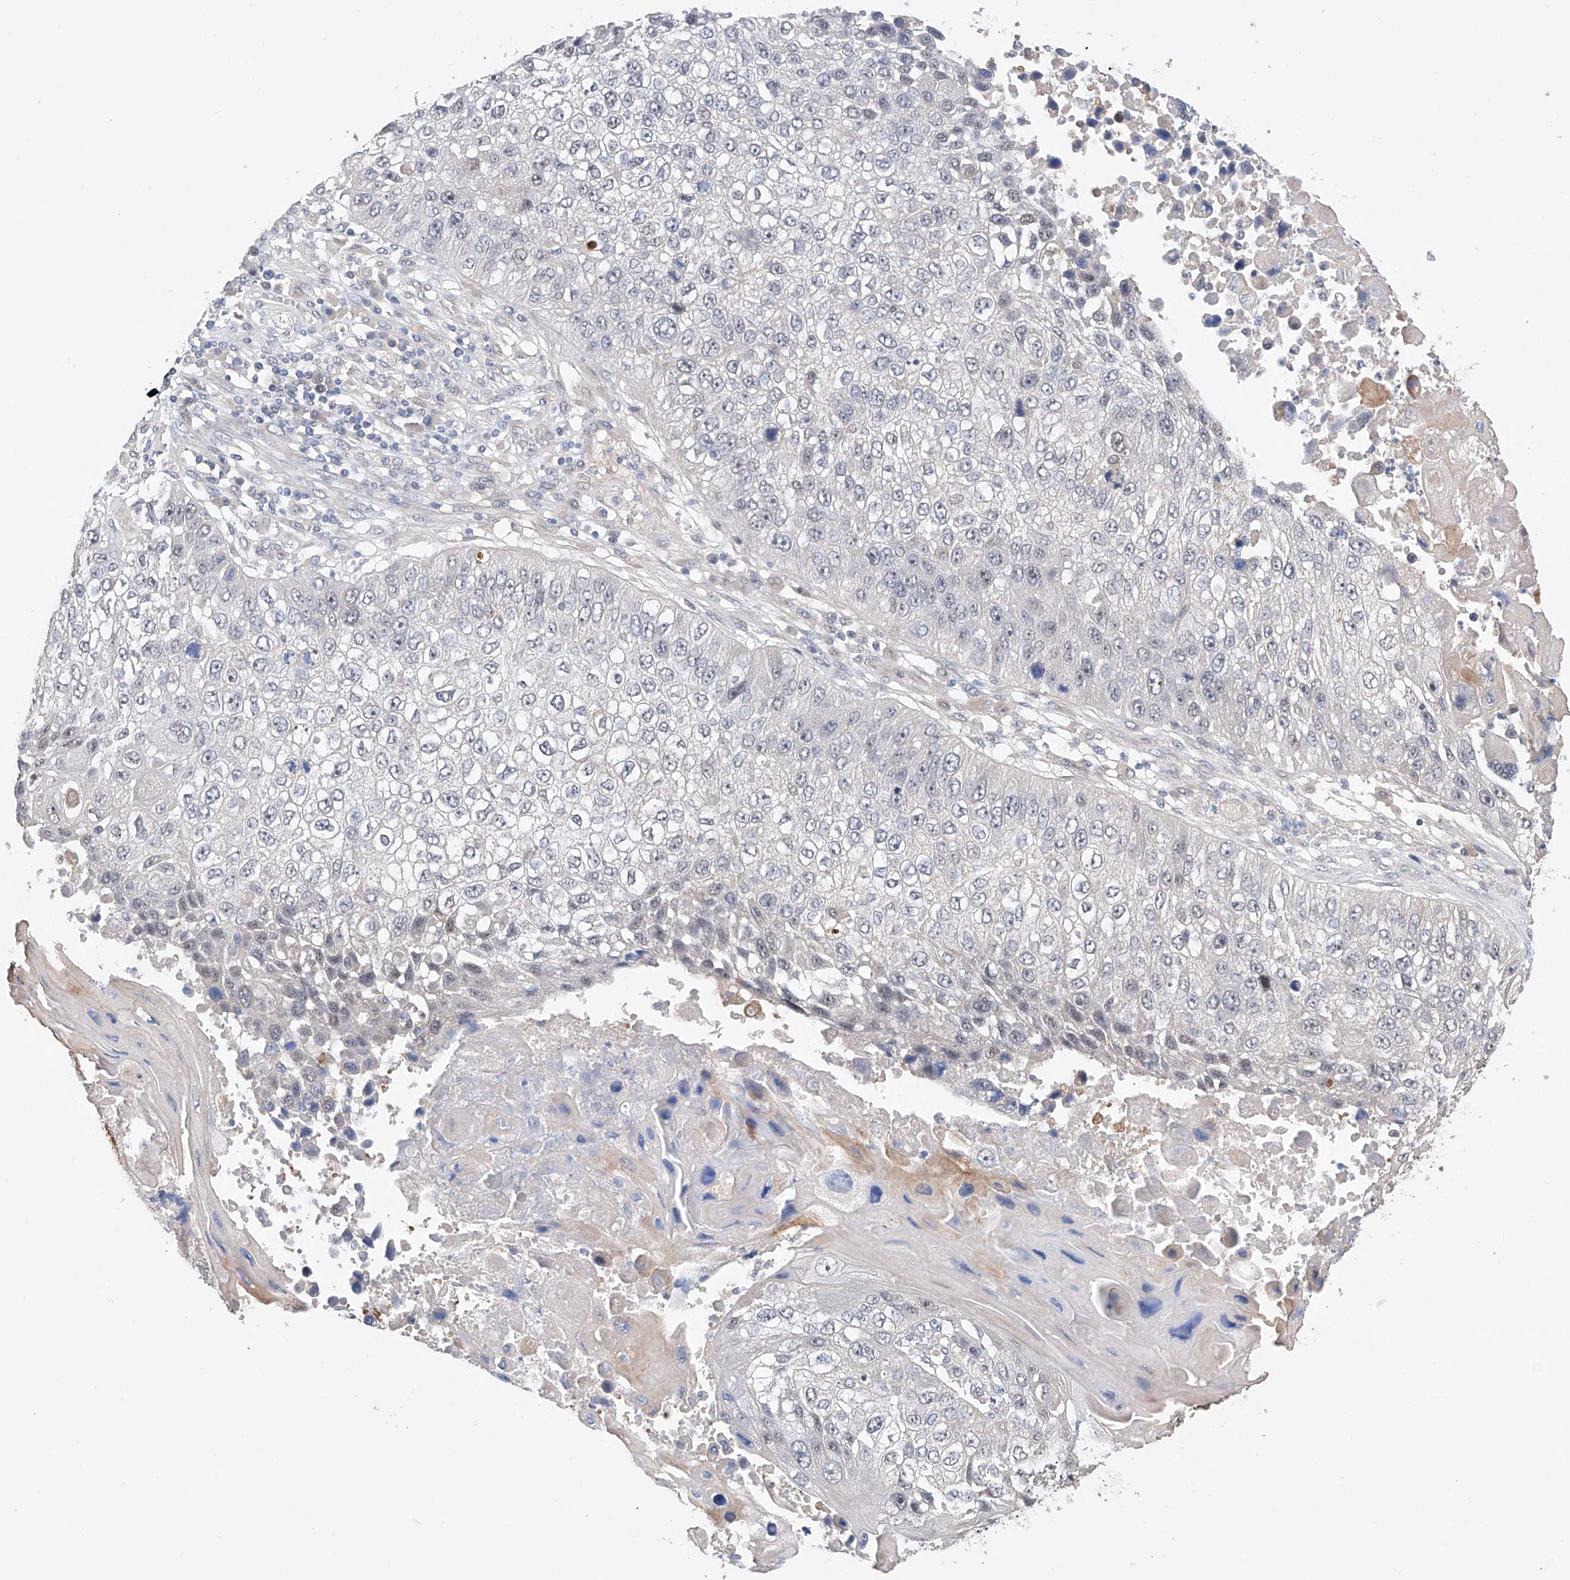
{"staining": {"intensity": "weak", "quantity": "<25%", "location": "nuclear"}, "tissue": "lung cancer", "cell_type": "Tumor cells", "image_type": "cancer", "snomed": [{"axis": "morphology", "description": "Squamous cell carcinoma, NOS"}, {"axis": "topography", "description": "Lung"}], "caption": "Tumor cells show no significant positivity in lung cancer (squamous cell carcinoma).", "gene": "AFG1L", "patient": {"sex": "male", "age": 61}}